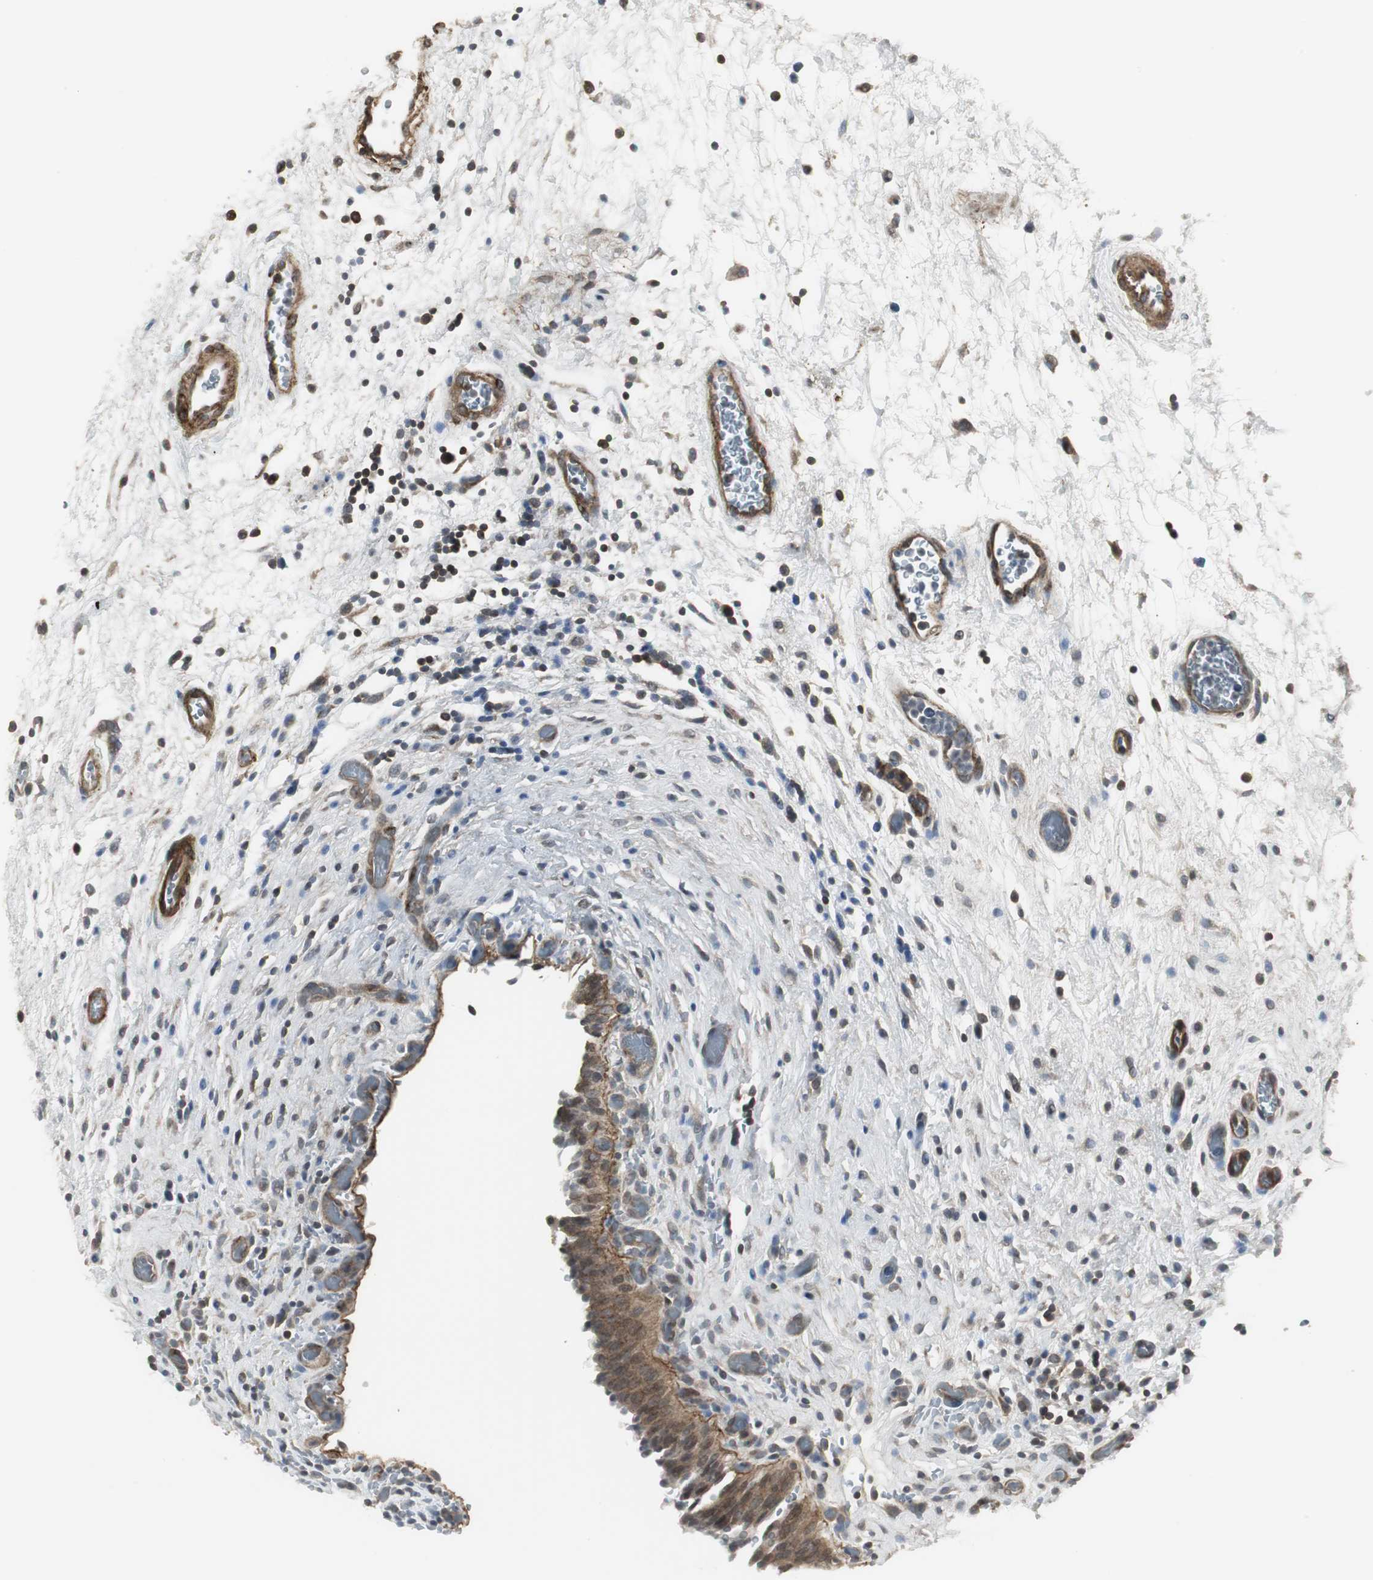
{"staining": {"intensity": "strong", "quantity": ">75%", "location": "cytoplasmic/membranous"}, "tissue": "urinary bladder", "cell_type": "Urothelial cells", "image_type": "normal", "snomed": [{"axis": "morphology", "description": "Normal tissue, NOS"}, {"axis": "topography", "description": "Urinary bladder"}], "caption": "A high-resolution photomicrograph shows IHC staining of normal urinary bladder, which shows strong cytoplasmic/membranous staining in approximately >75% of urothelial cells.", "gene": "SCYL3", "patient": {"sex": "male", "age": 51}}